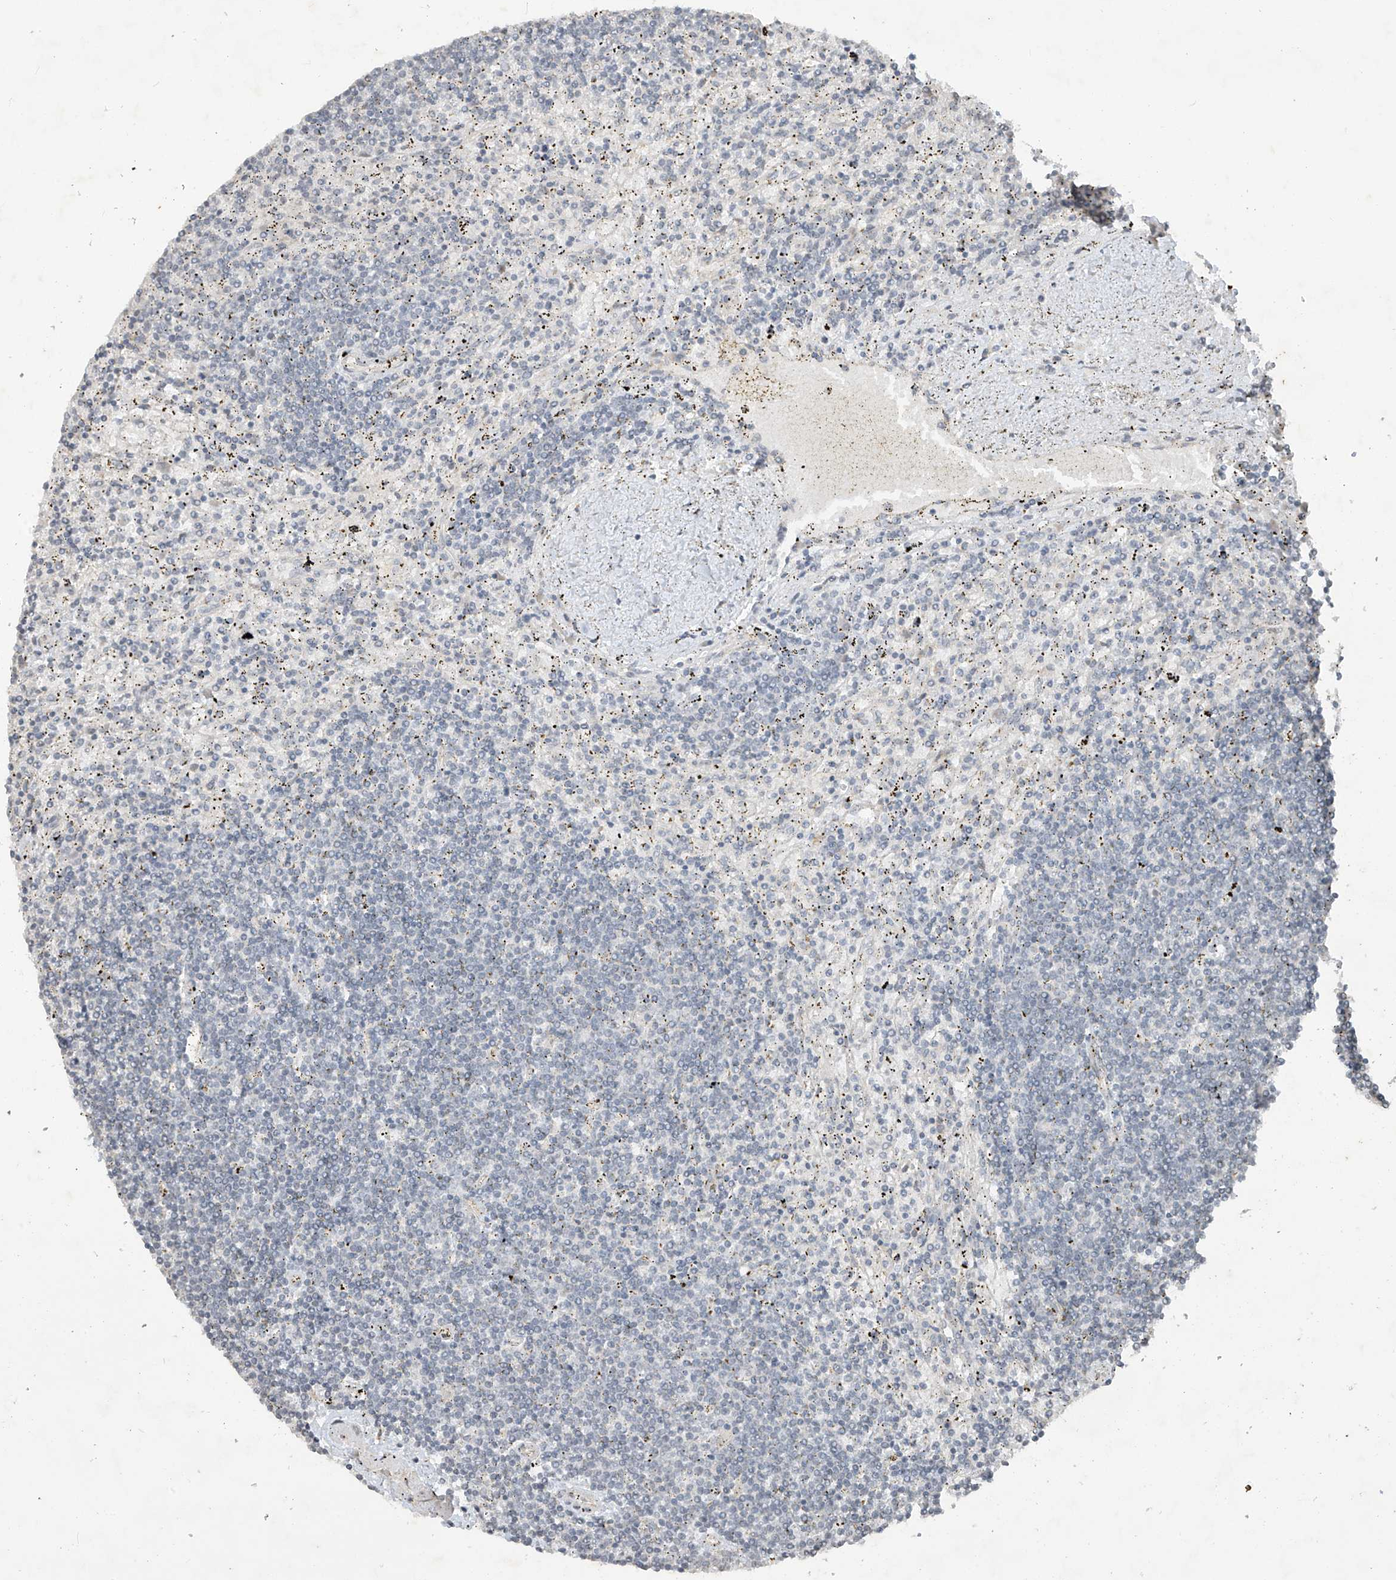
{"staining": {"intensity": "negative", "quantity": "none", "location": "none"}, "tissue": "lymphoma", "cell_type": "Tumor cells", "image_type": "cancer", "snomed": [{"axis": "morphology", "description": "Malignant lymphoma, non-Hodgkin's type, Low grade"}, {"axis": "topography", "description": "Spleen"}], "caption": "Immunohistochemistry (IHC) histopathology image of neoplastic tissue: human malignant lymphoma, non-Hodgkin's type (low-grade) stained with DAB (3,3'-diaminobenzidine) reveals no significant protein positivity in tumor cells. The staining is performed using DAB (3,3'-diaminobenzidine) brown chromogen with nuclei counter-stained in using hematoxylin.", "gene": "DGKQ", "patient": {"sex": "male", "age": 76}}